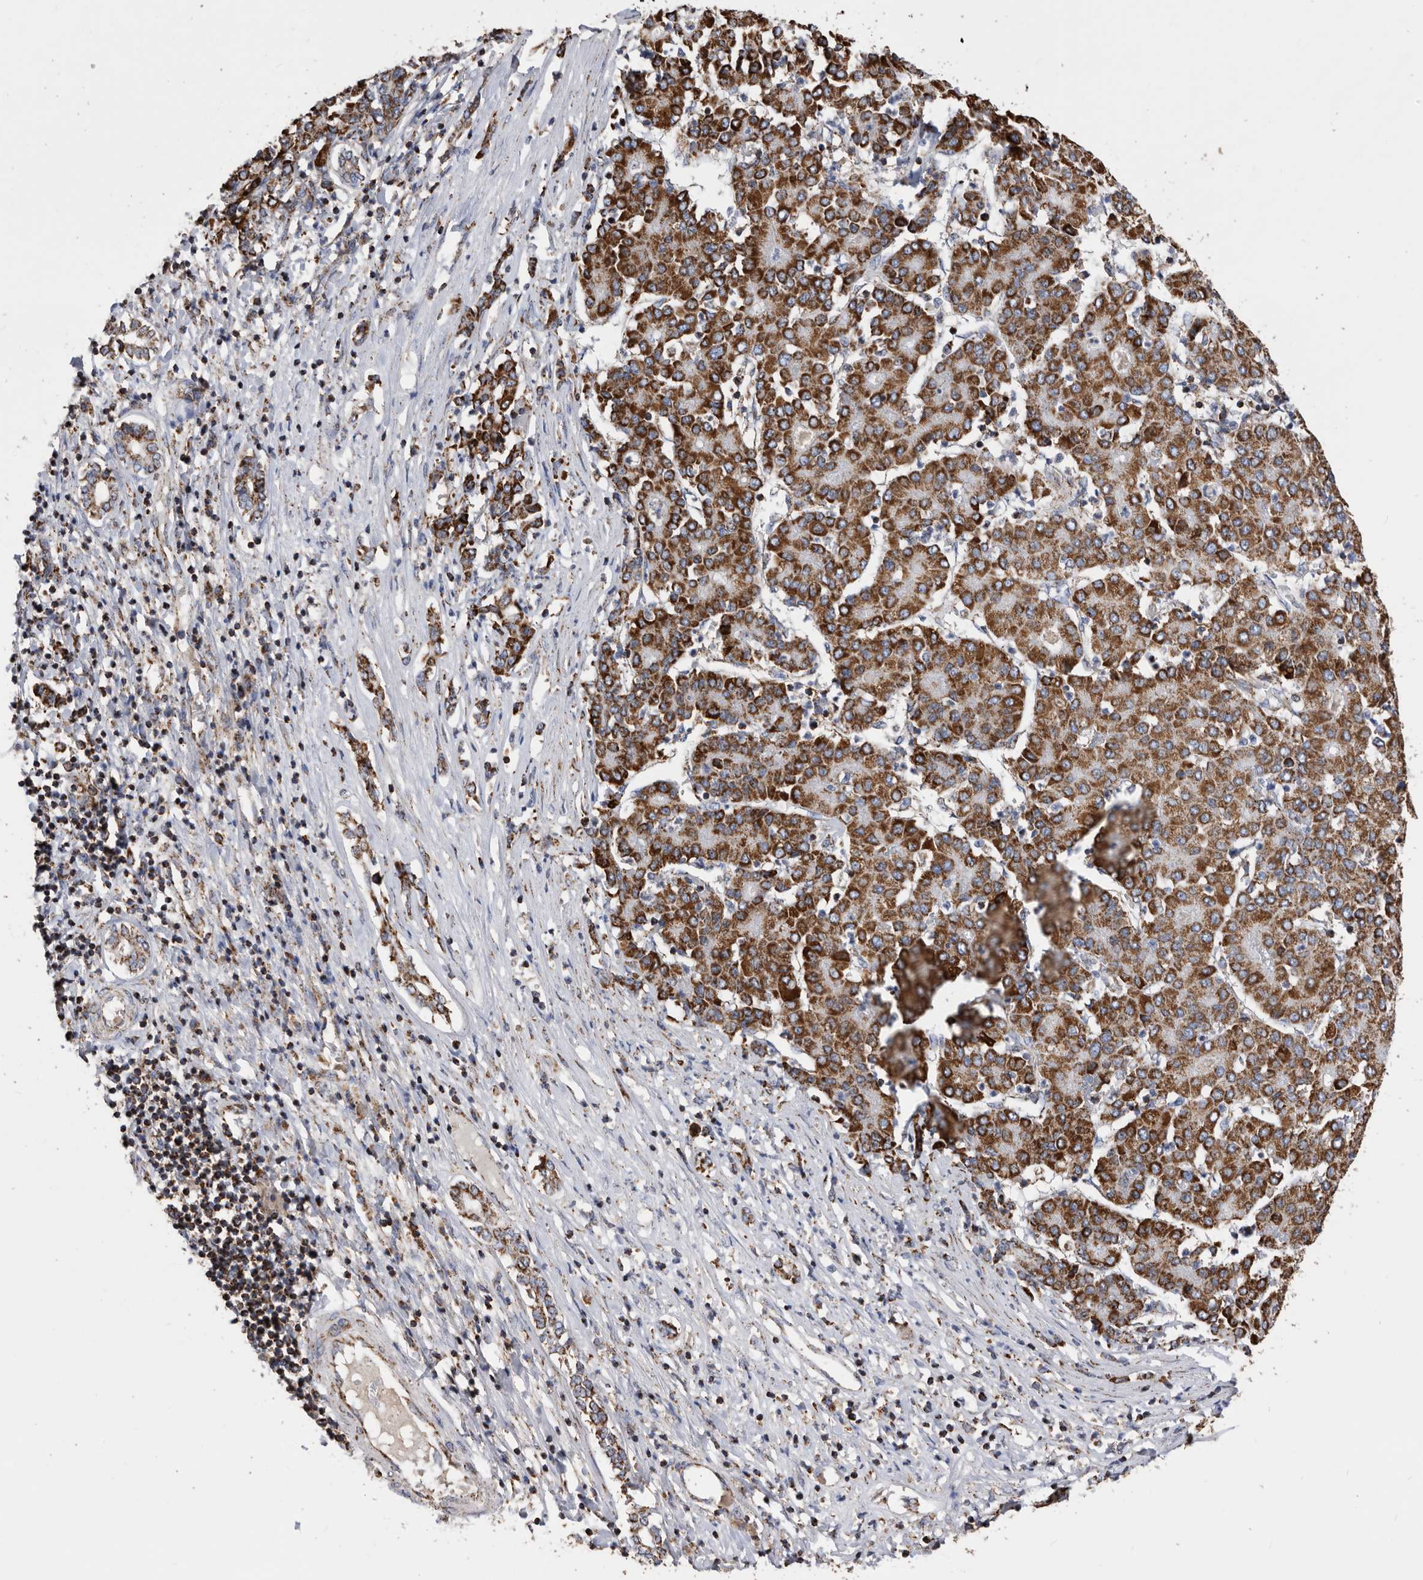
{"staining": {"intensity": "strong", "quantity": ">75%", "location": "cytoplasmic/membranous"}, "tissue": "liver cancer", "cell_type": "Tumor cells", "image_type": "cancer", "snomed": [{"axis": "morphology", "description": "Carcinoma, Hepatocellular, NOS"}, {"axis": "topography", "description": "Liver"}], "caption": "Immunohistochemical staining of human hepatocellular carcinoma (liver) displays high levels of strong cytoplasmic/membranous expression in approximately >75% of tumor cells.", "gene": "WFDC1", "patient": {"sex": "male", "age": 65}}